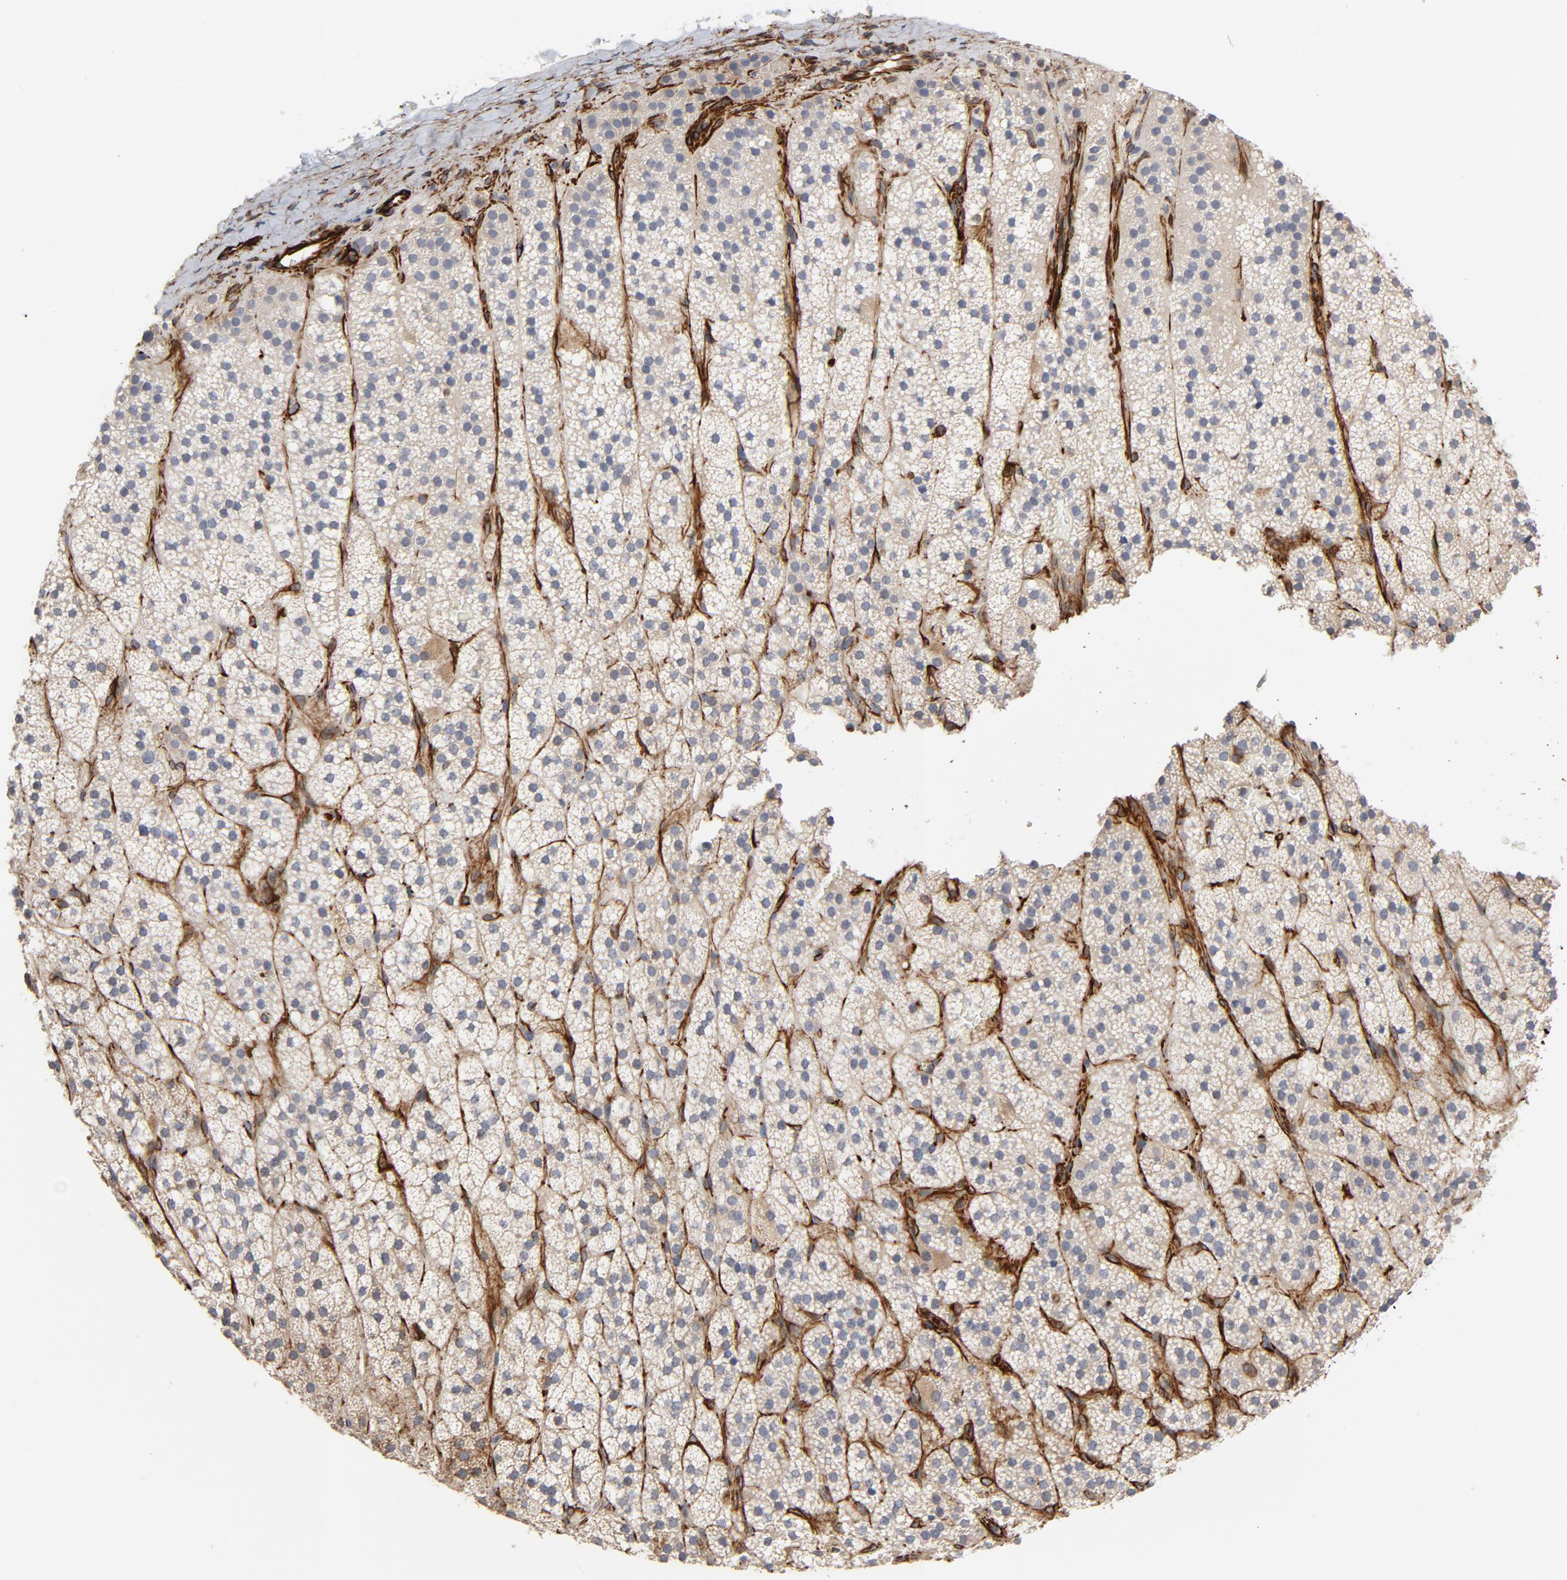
{"staining": {"intensity": "moderate", "quantity": "25%-75%", "location": "cytoplasmic/membranous"}, "tissue": "adrenal gland", "cell_type": "Glandular cells", "image_type": "normal", "snomed": [{"axis": "morphology", "description": "Normal tissue, NOS"}, {"axis": "topography", "description": "Adrenal gland"}], "caption": "DAB (3,3'-diaminobenzidine) immunohistochemical staining of unremarkable human adrenal gland shows moderate cytoplasmic/membranous protein staining in about 25%-75% of glandular cells. (DAB (3,3'-diaminobenzidine) = brown stain, brightfield microscopy at high magnification).", "gene": "FAM118A", "patient": {"sex": "male", "age": 35}}